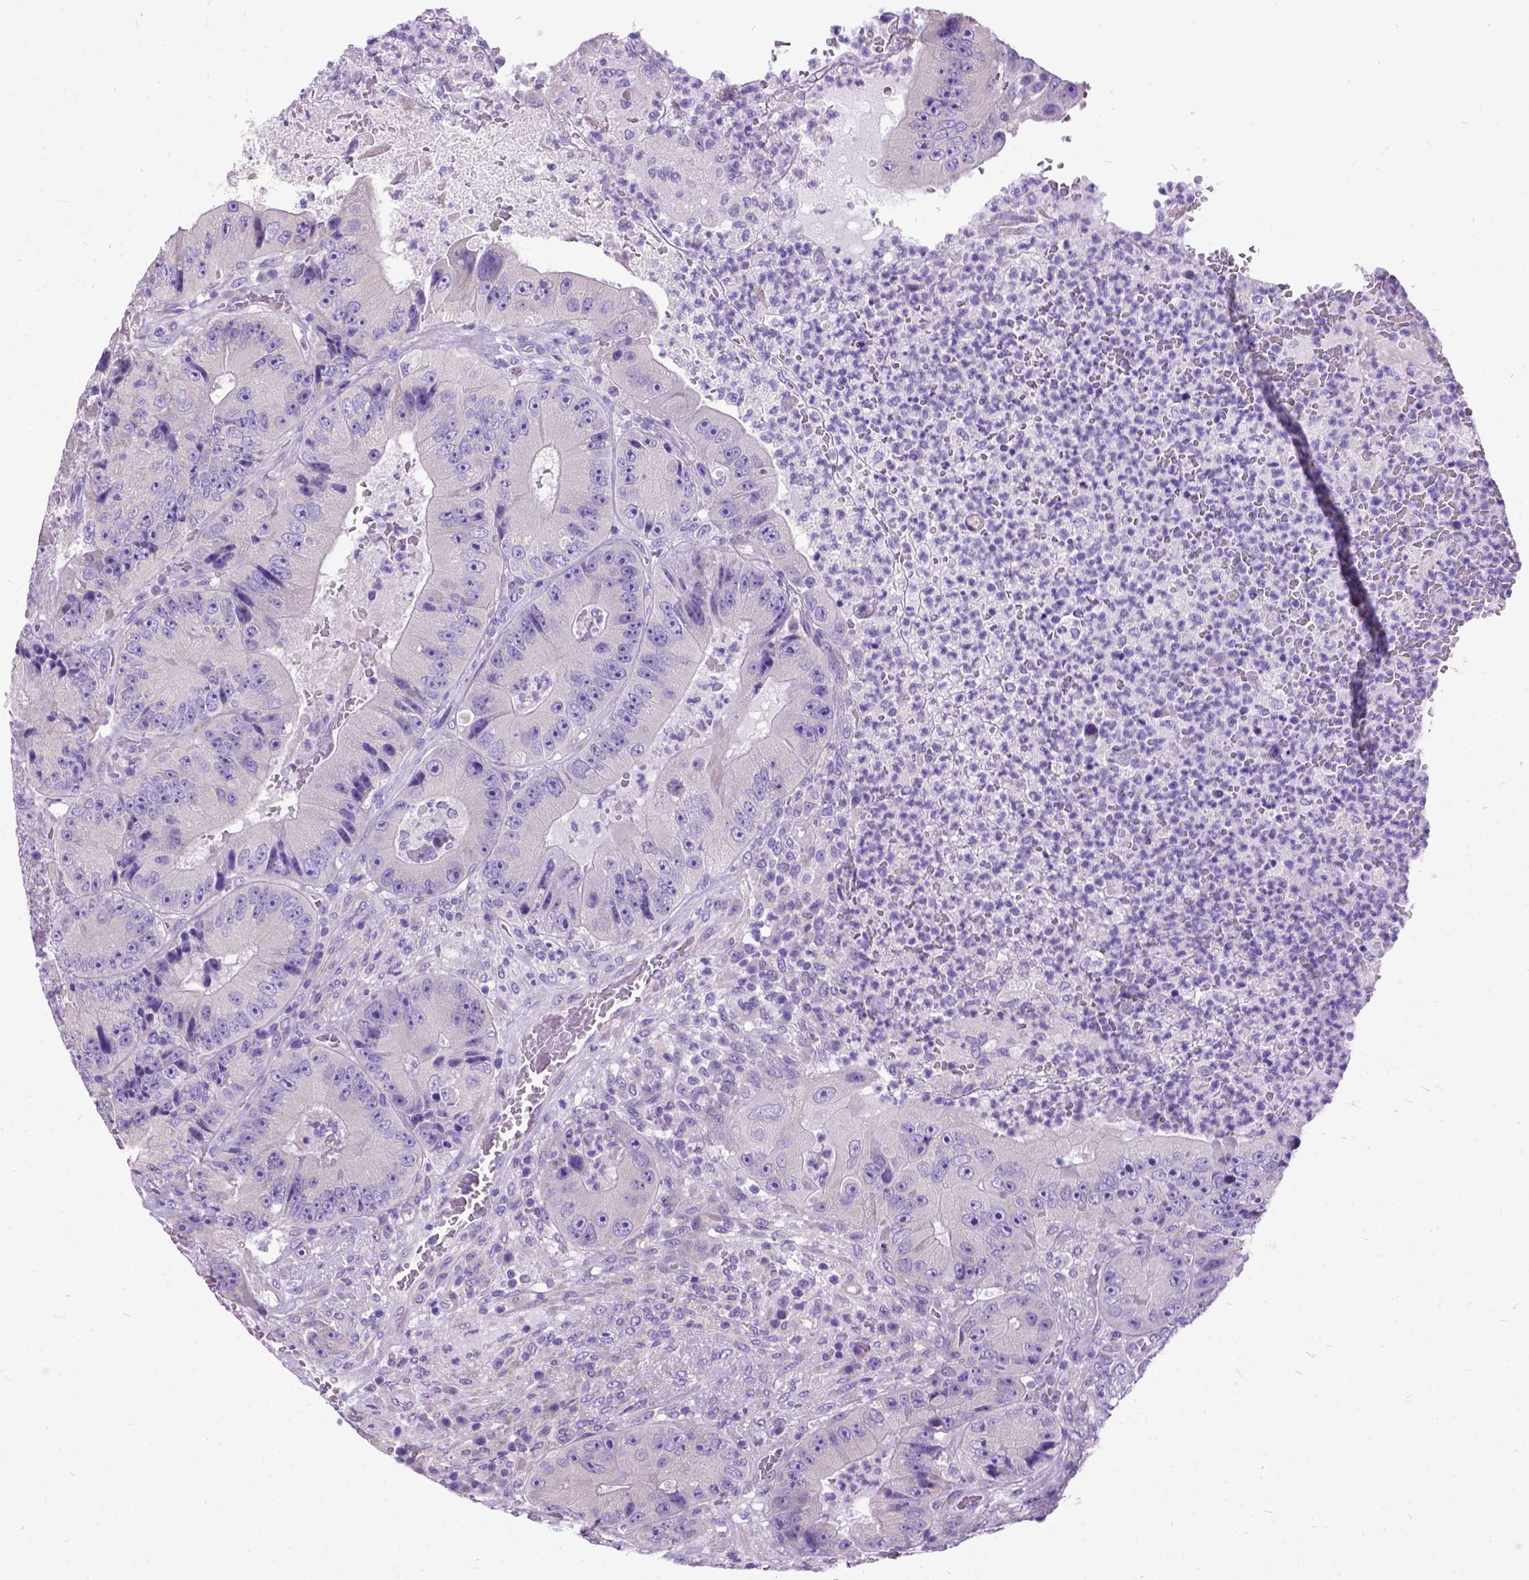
{"staining": {"intensity": "negative", "quantity": "none", "location": "none"}, "tissue": "colorectal cancer", "cell_type": "Tumor cells", "image_type": "cancer", "snomed": [{"axis": "morphology", "description": "Adenocarcinoma, NOS"}, {"axis": "topography", "description": "Colon"}], "caption": "Adenocarcinoma (colorectal) stained for a protein using IHC shows no expression tumor cells.", "gene": "CFAP54", "patient": {"sex": "female", "age": 86}}